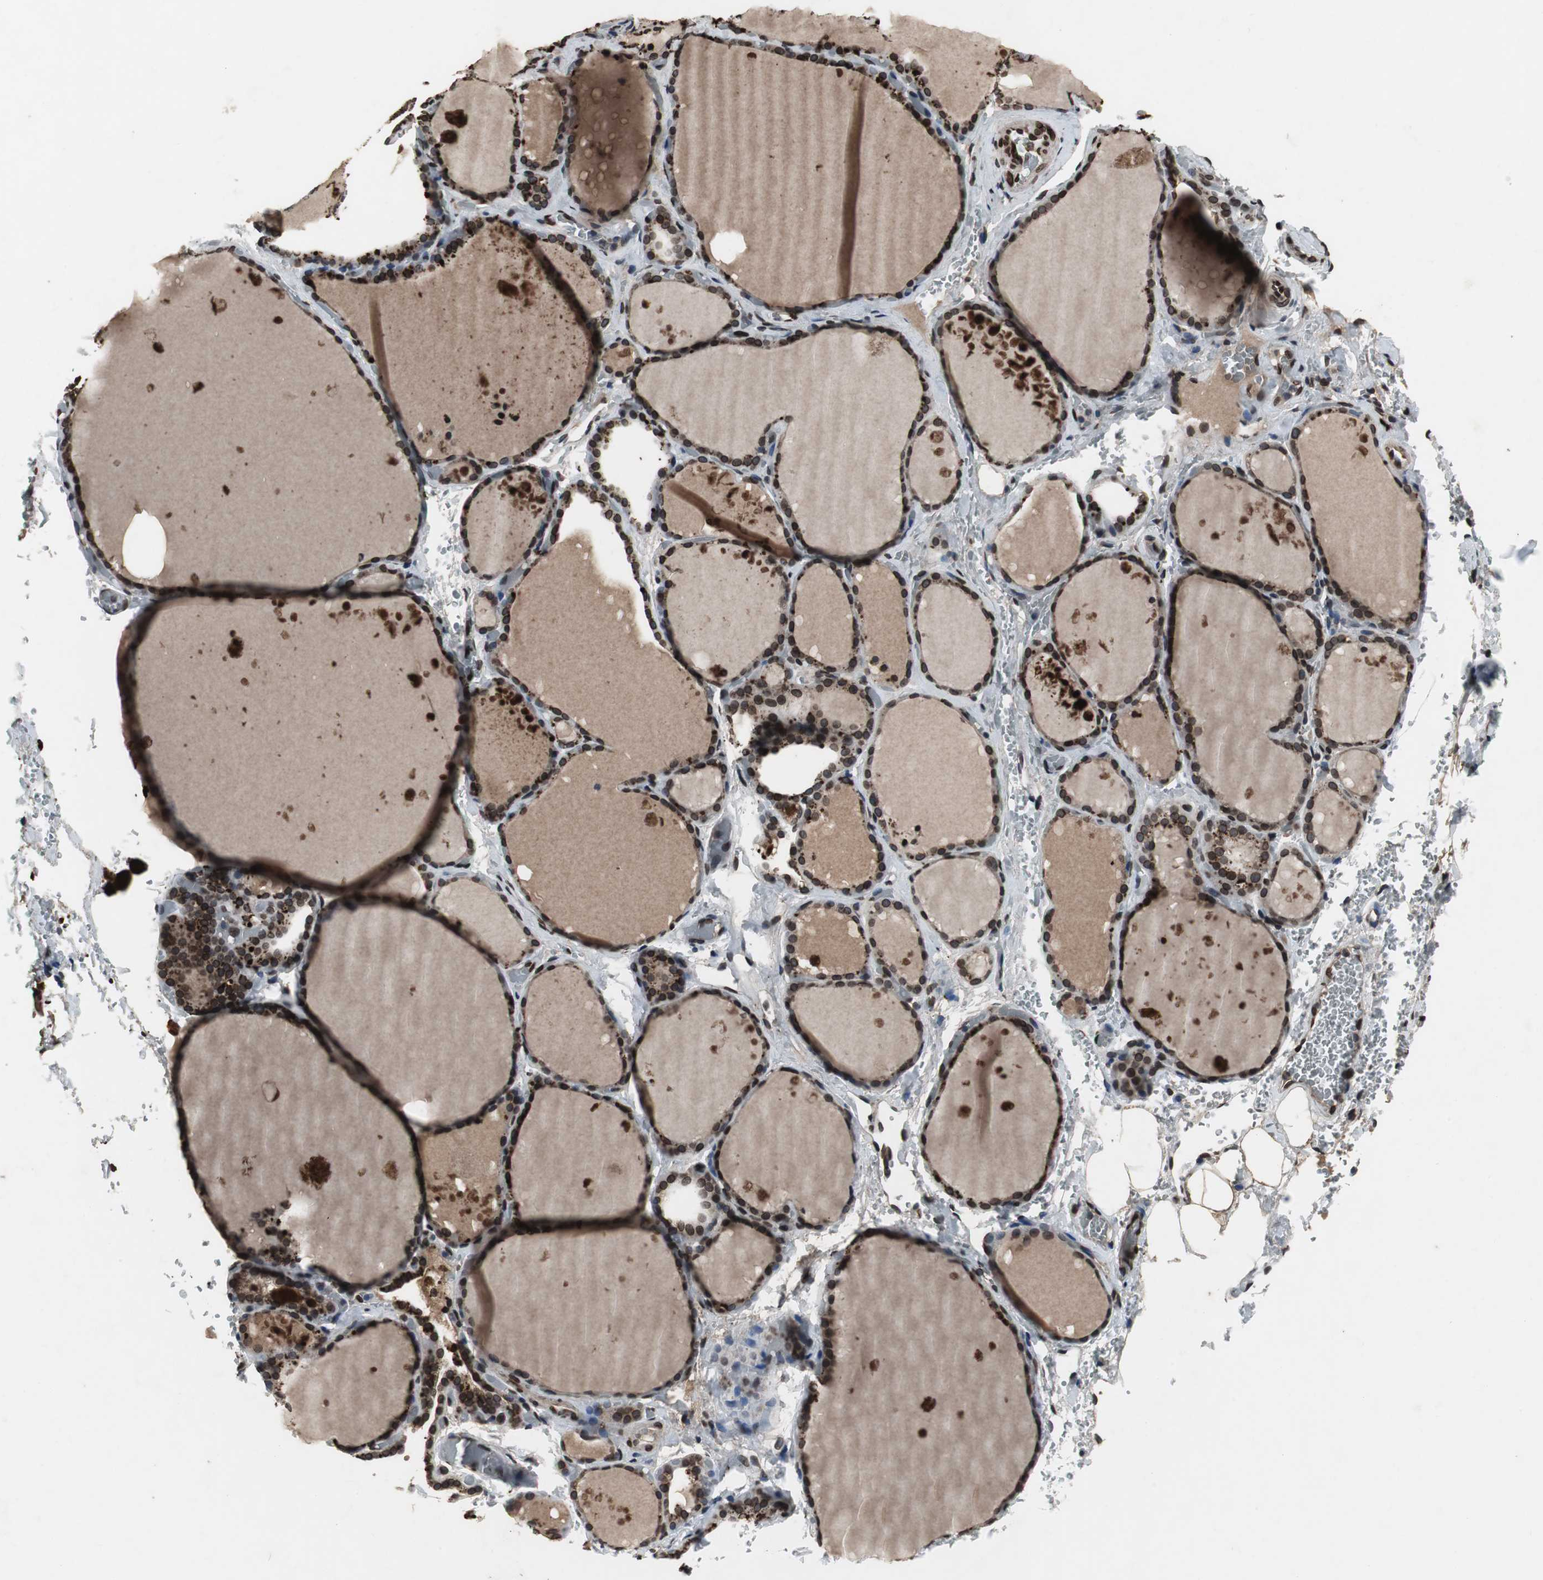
{"staining": {"intensity": "strong", "quantity": ">75%", "location": "cytoplasmic/membranous,nuclear"}, "tissue": "thyroid gland", "cell_type": "Glandular cells", "image_type": "normal", "snomed": [{"axis": "morphology", "description": "Normal tissue, NOS"}, {"axis": "topography", "description": "Thyroid gland"}], "caption": "An IHC image of unremarkable tissue is shown. Protein staining in brown labels strong cytoplasmic/membranous,nuclear positivity in thyroid gland within glandular cells.", "gene": "LMNA", "patient": {"sex": "male", "age": 61}}